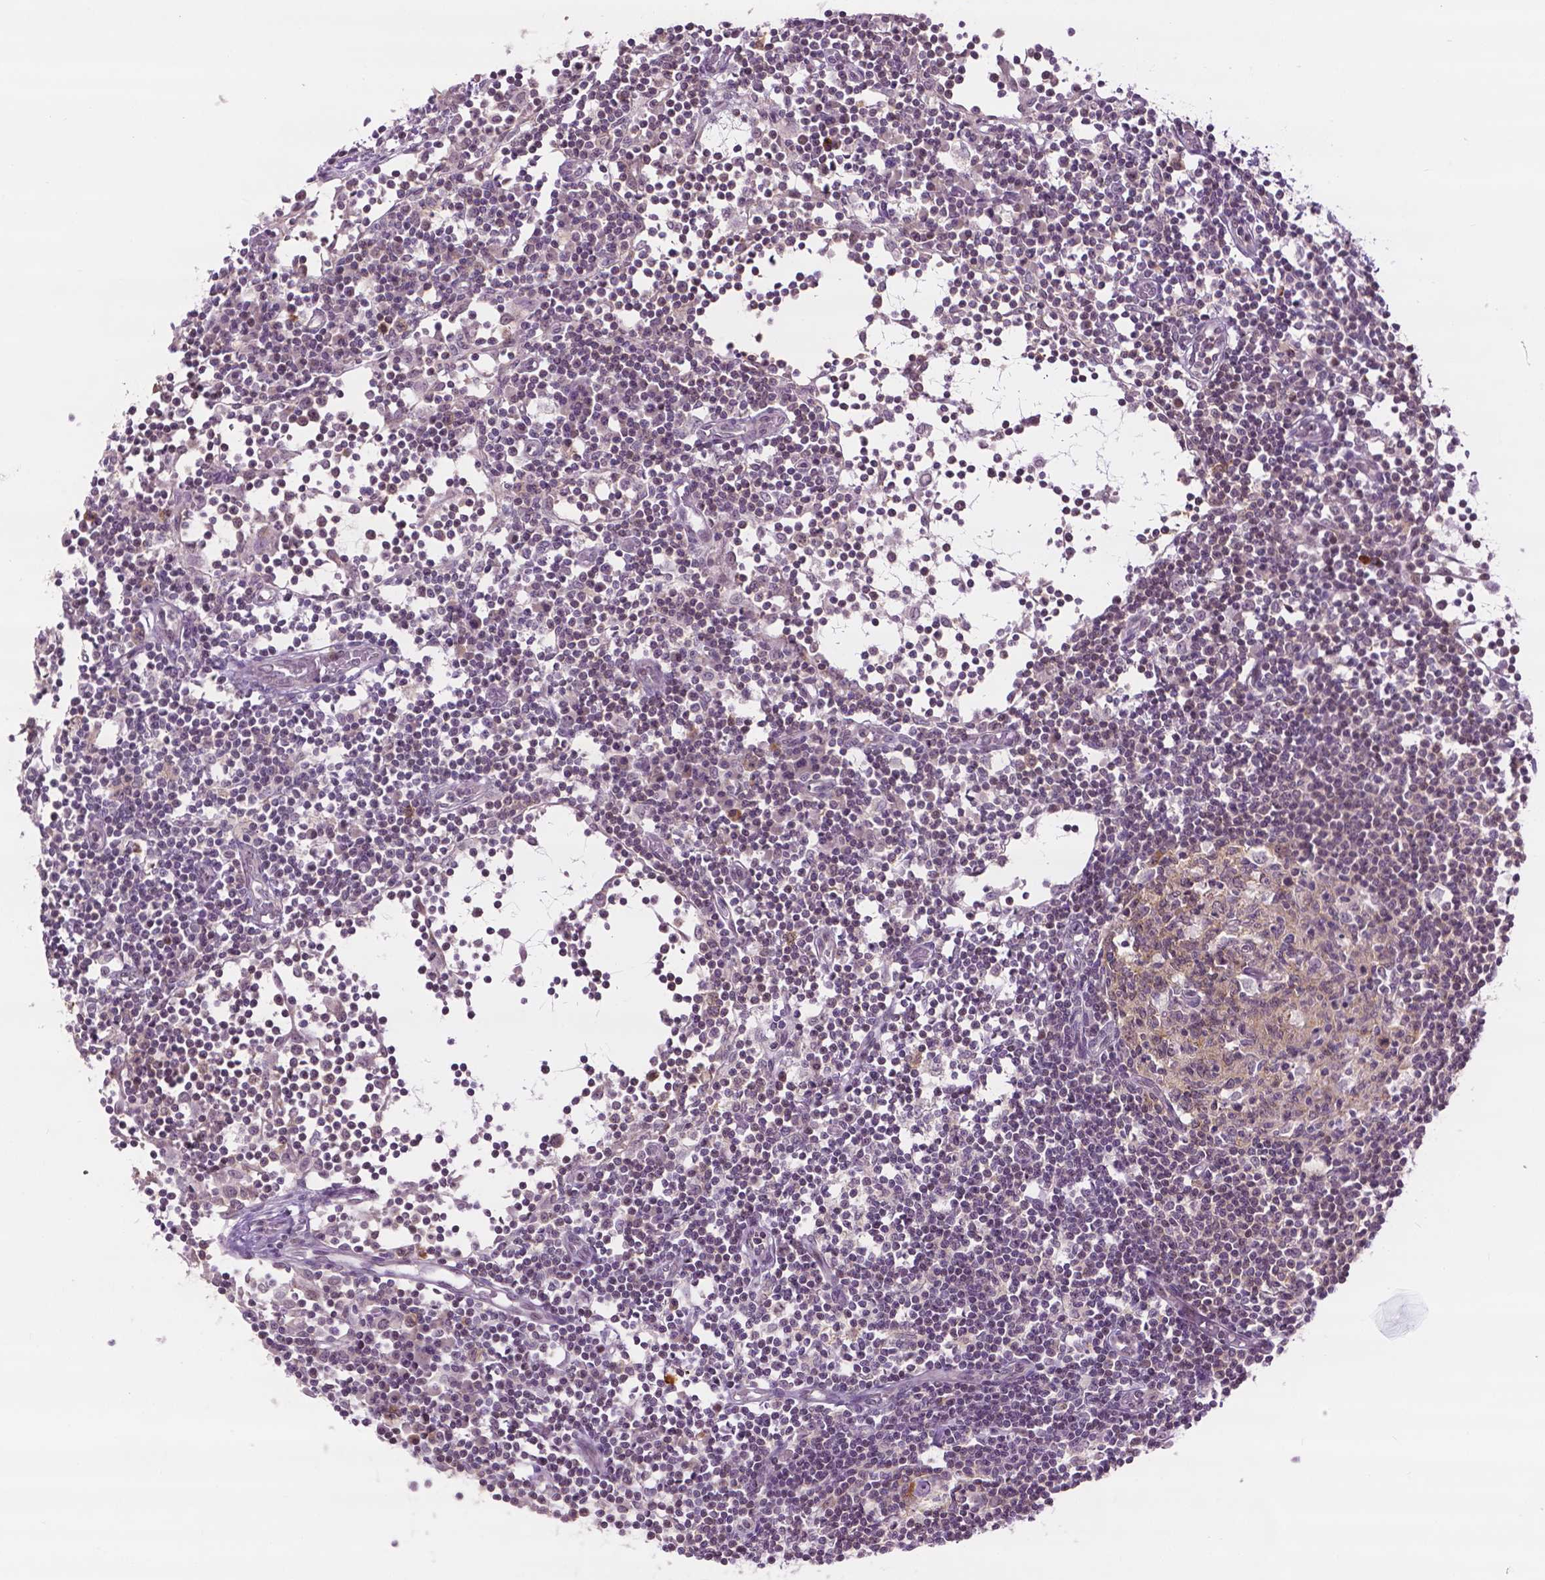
{"staining": {"intensity": "weak", "quantity": "25%-75%", "location": "cytoplasmic/membranous,nuclear"}, "tissue": "lymph node", "cell_type": "Germinal center cells", "image_type": "normal", "snomed": [{"axis": "morphology", "description": "Normal tissue, NOS"}, {"axis": "topography", "description": "Lymph node"}], "caption": "Immunohistochemical staining of benign lymph node displays low levels of weak cytoplasmic/membranous,nuclear staining in approximately 25%-75% of germinal center cells. The protein is stained brown, and the nuclei are stained in blue (DAB IHC with brightfield microscopy, high magnification).", "gene": "DENND4A", "patient": {"sex": "female", "age": 72}}